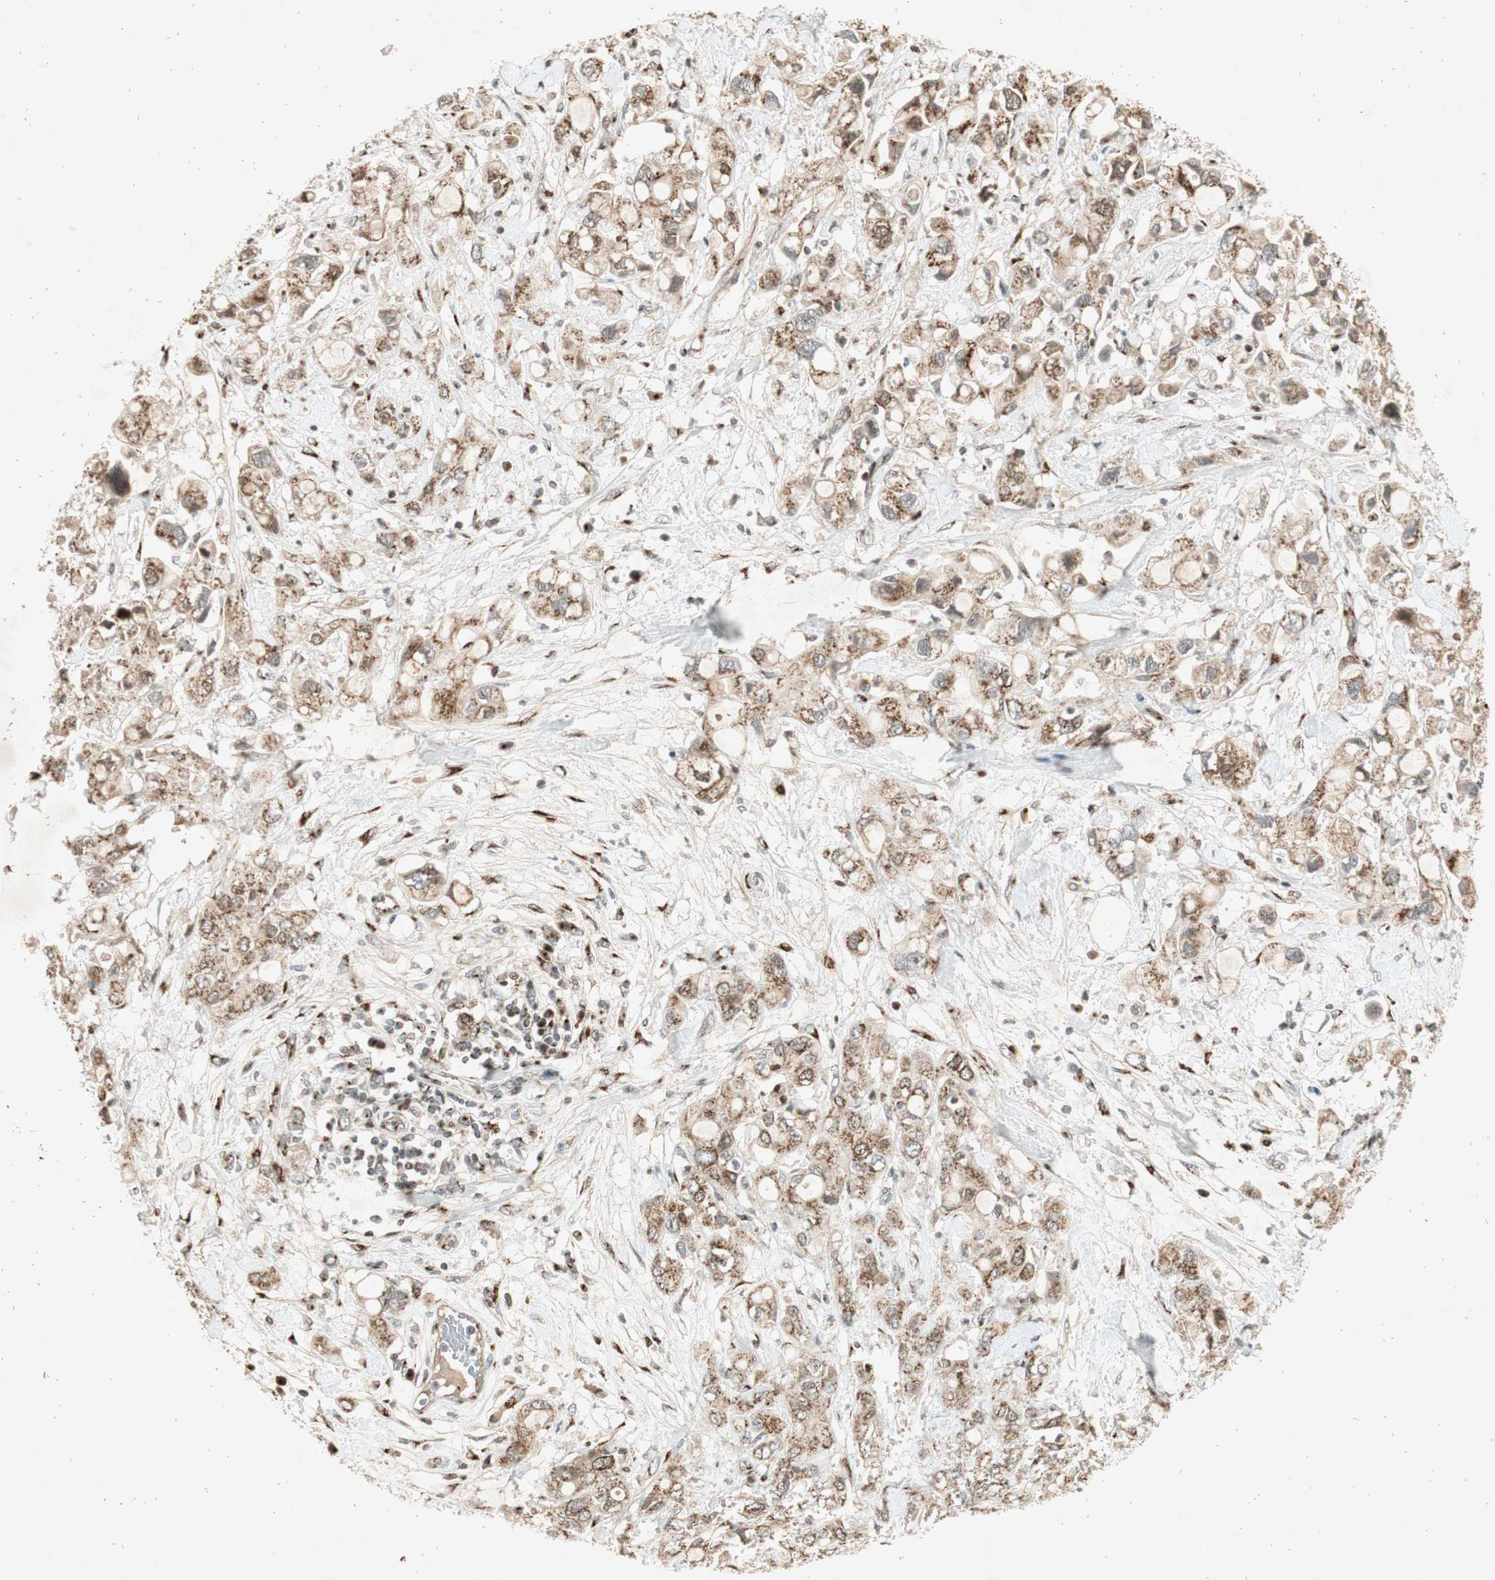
{"staining": {"intensity": "weak", "quantity": ">75%", "location": "cytoplasmic/membranous"}, "tissue": "pancreatic cancer", "cell_type": "Tumor cells", "image_type": "cancer", "snomed": [{"axis": "morphology", "description": "Adenocarcinoma, NOS"}, {"axis": "topography", "description": "Pancreas"}], "caption": "Immunohistochemical staining of adenocarcinoma (pancreatic) reveals low levels of weak cytoplasmic/membranous protein positivity in about >75% of tumor cells.", "gene": "NEO1", "patient": {"sex": "female", "age": 56}}